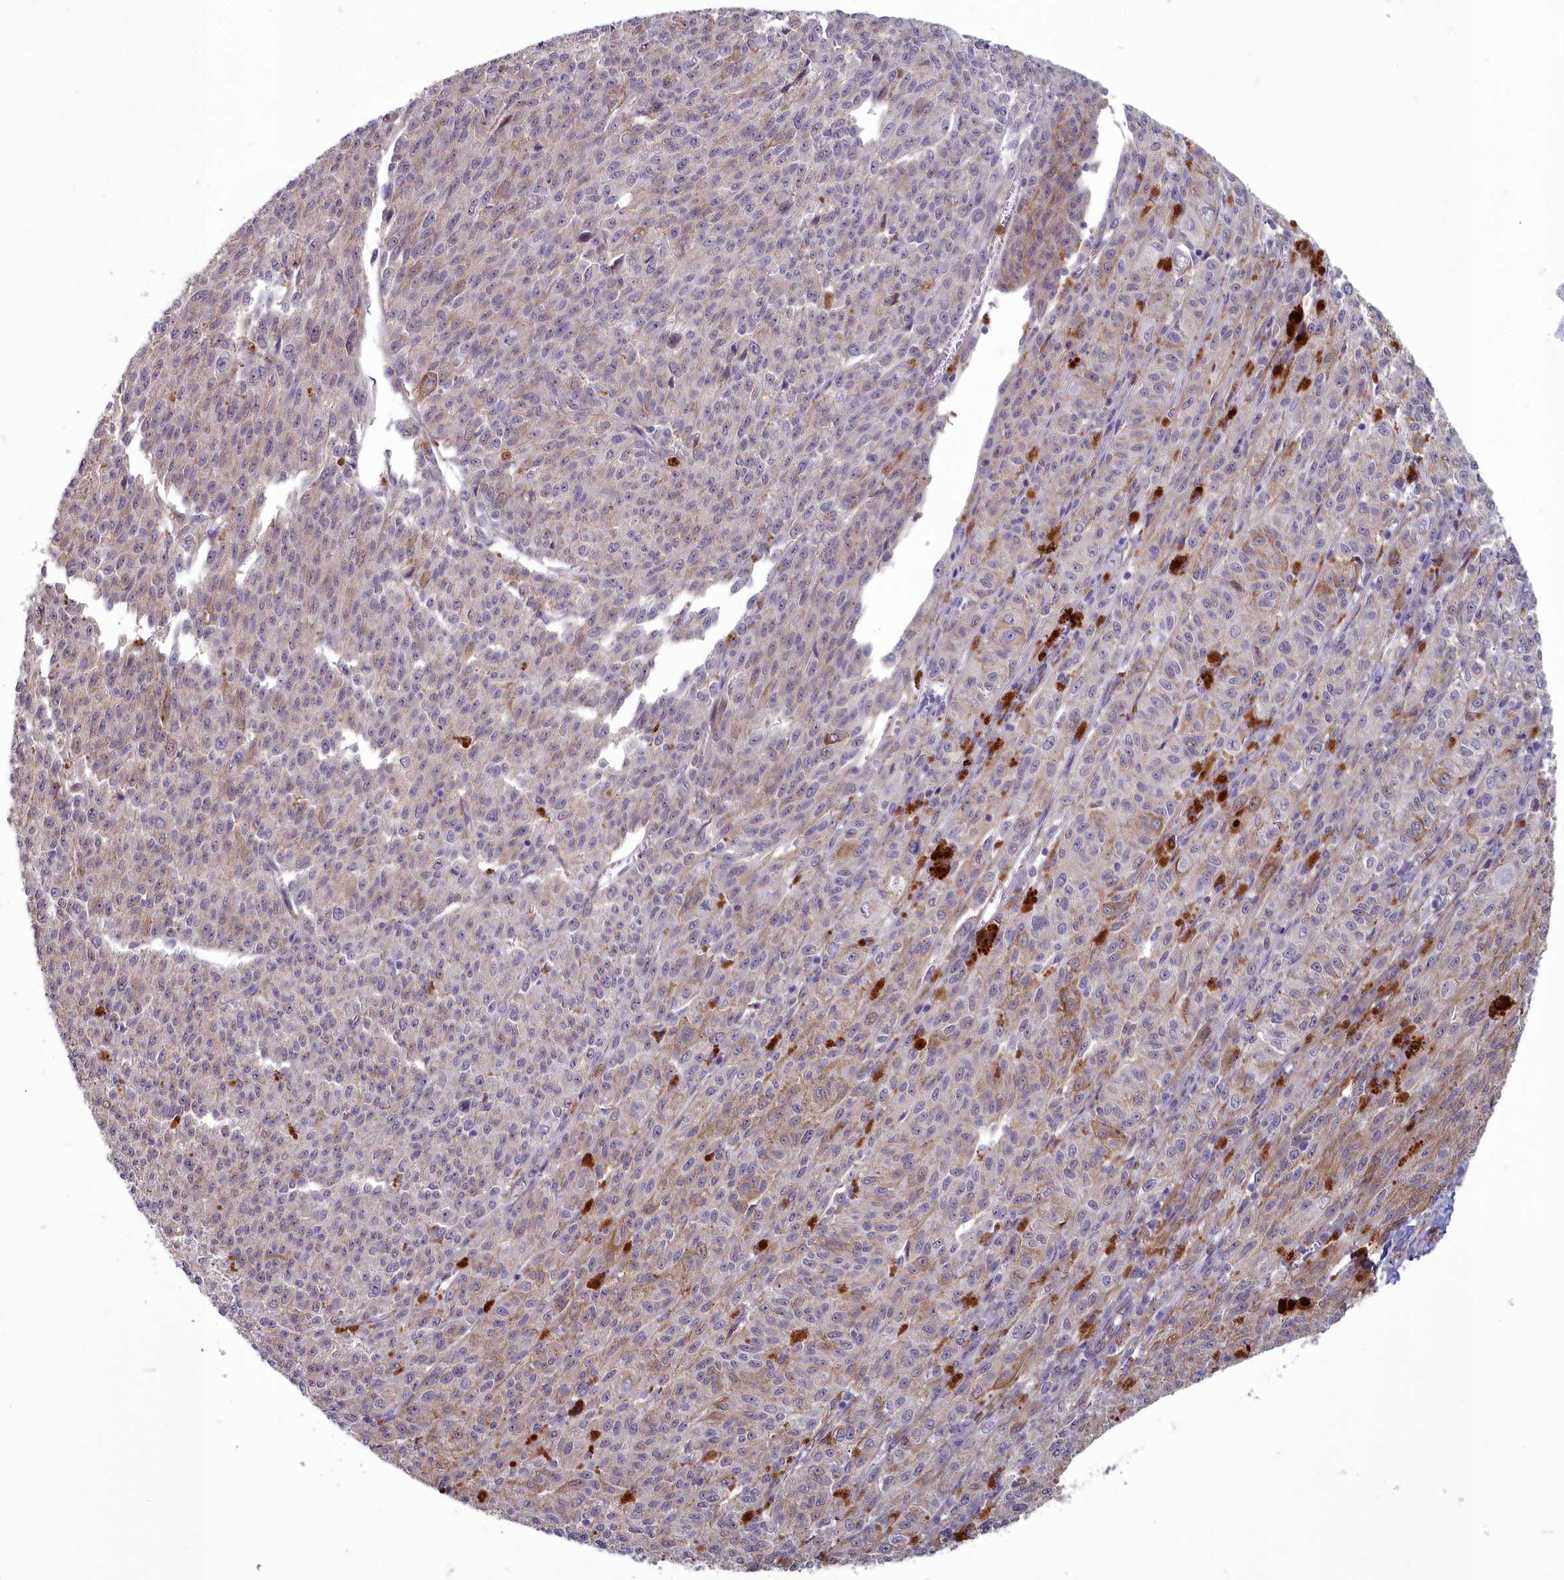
{"staining": {"intensity": "weak", "quantity": "<25%", "location": "cytoplasmic/membranous"}, "tissue": "melanoma", "cell_type": "Tumor cells", "image_type": "cancer", "snomed": [{"axis": "morphology", "description": "Malignant melanoma, NOS"}, {"axis": "topography", "description": "Skin"}], "caption": "Tumor cells are negative for brown protein staining in melanoma.", "gene": "ZNF626", "patient": {"sex": "female", "age": 52}}